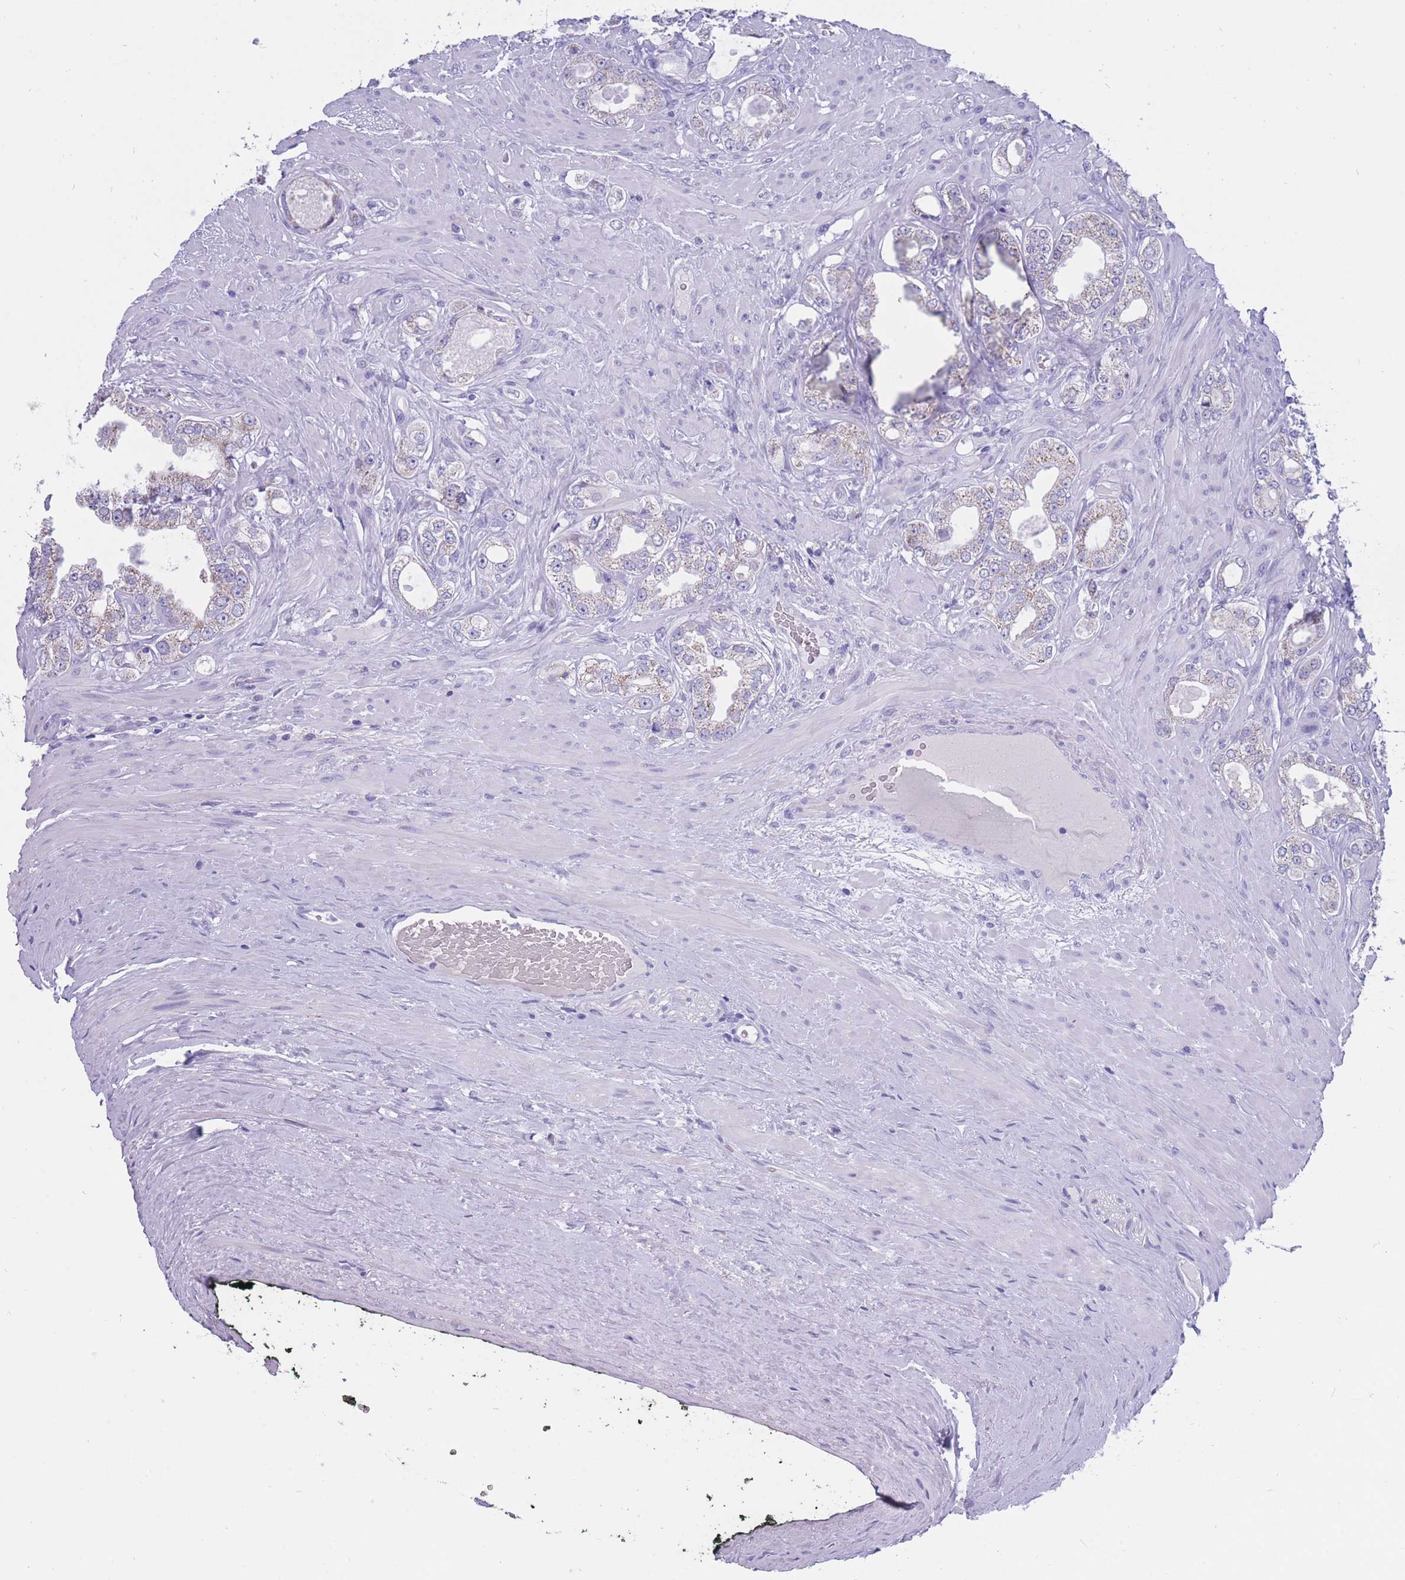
{"staining": {"intensity": "weak", "quantity": "<25%", "location": "cytoplasmic/membranous"}, "tissue": "prostate cancer", "cell_type": "Tumor cells", "image_type": "cancer", "snomed": [{"axis": "morphology", "description": "Adenocarcinoma, Low grade"}, {"axis": "topography", "description": "Prostate"}], "caption": "Photomicrograph shows no significant protein positivity in tumor cells of prostate cancer.", "gene": "INTS2", "patient": {"sex": "male", "age": 63}}